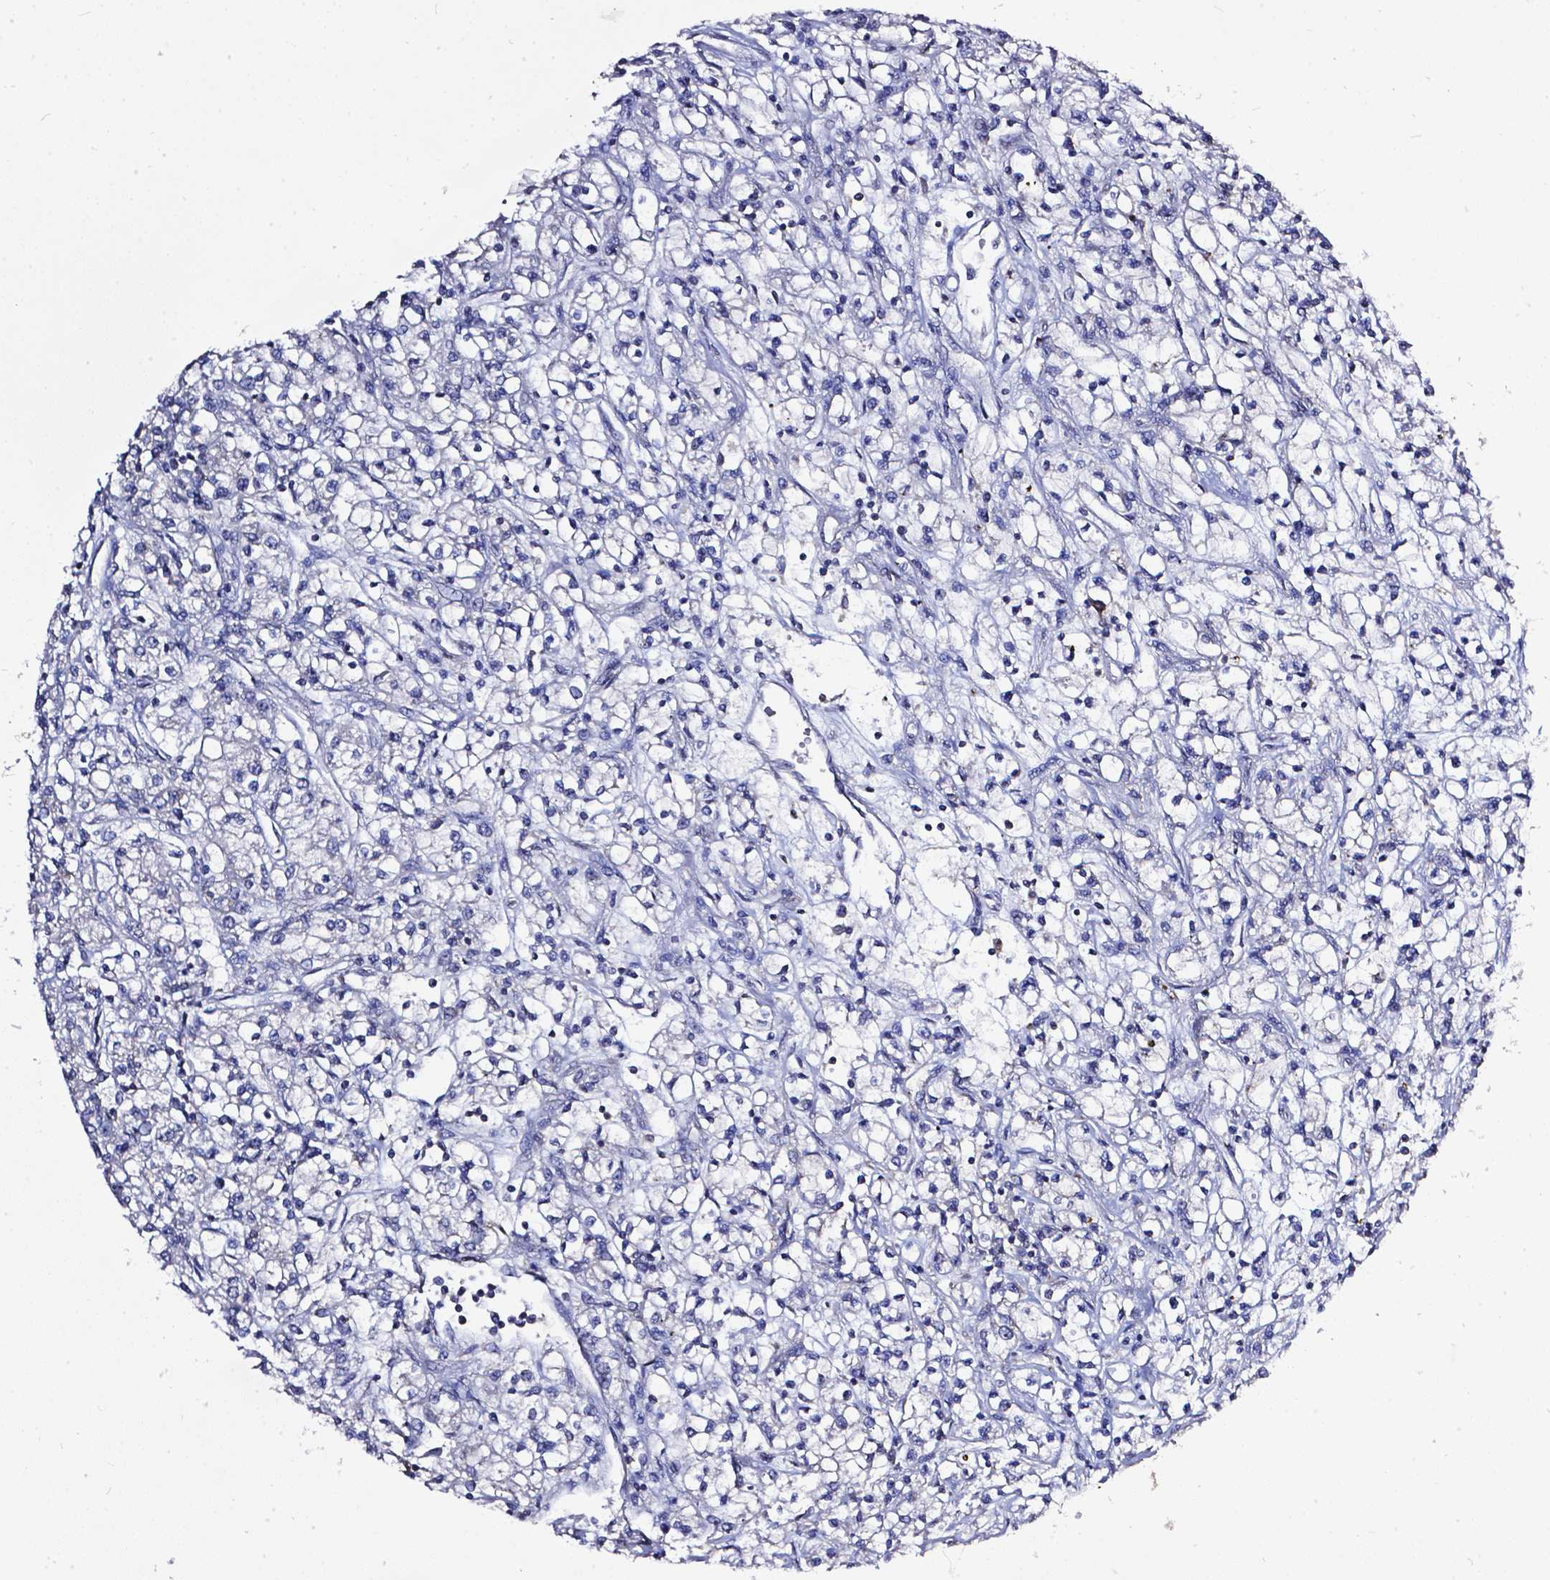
{"staining": {"intensity": "negative", "quantity": "none", "location": "none"}, "tissue": "renal cancer", "cell_type": "Tumor cells", "image_type": "cancer", "snomed": [{"axis": "morphology", "description": "Adenocarcinoma, NOS"}, {"axis": "topography", "description": "Kidney"}], "caption": "The micrograph displays no staining of tumor cells in adenocarcinoma (renal).", "gene": "OTUB1", "patient": {"sex": "female", "age": 59}}